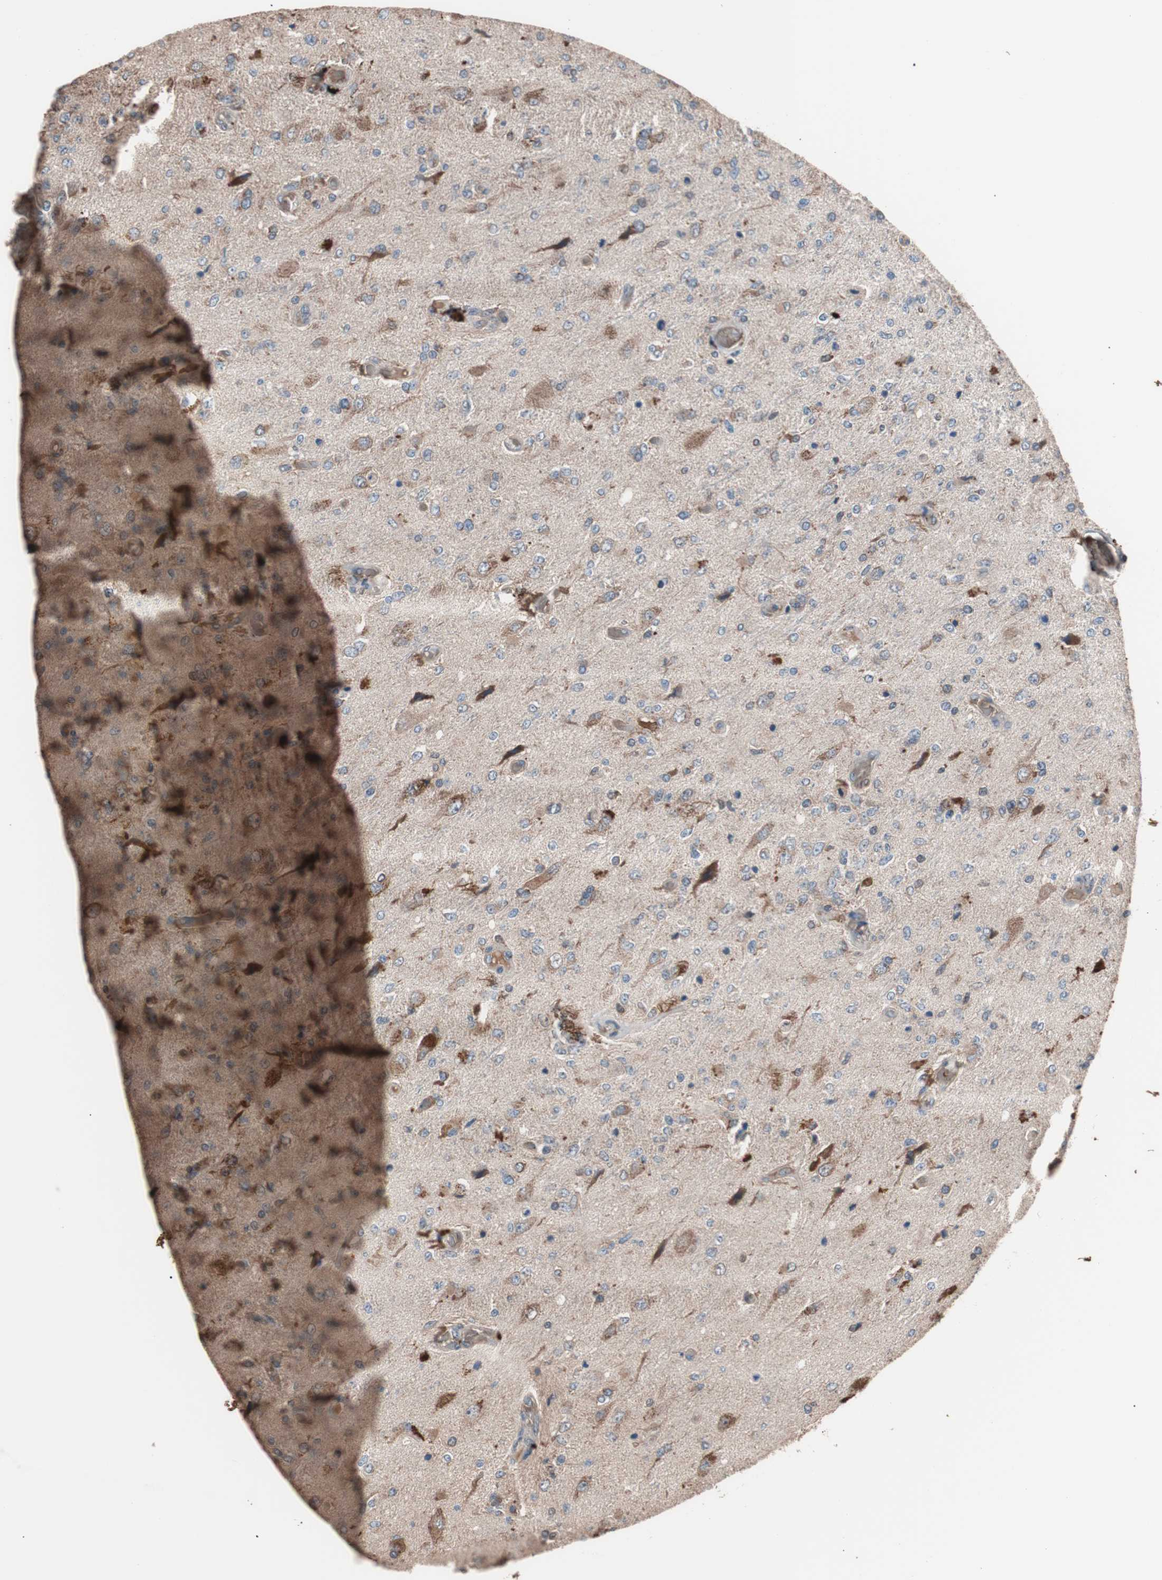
{"staining": {"intensity": "moderate", "quantity": "25%-75%", "location": "cytoplasmic/membranous"}, "tissue": "glioma", "cell_type": "Tumor cells", "image_type": "cancer", "snomed": [{"axis": "morphology", "description": "Normal tissue, NOS"}, {"axis": "morphology", "description": "Glioma, malignant, High grade"}, {"axis": "topography", "description": "Cerebral cortex"}], "caption": "Brown immunohistochemical staining in human malignant glioma (high-grade) demonstrates moderate cytoplasmic/membranous expression in about 25%-75% of tumor cells.", "gene": "GLYCTK", "patient": {"sex": "male", "age": 77}}